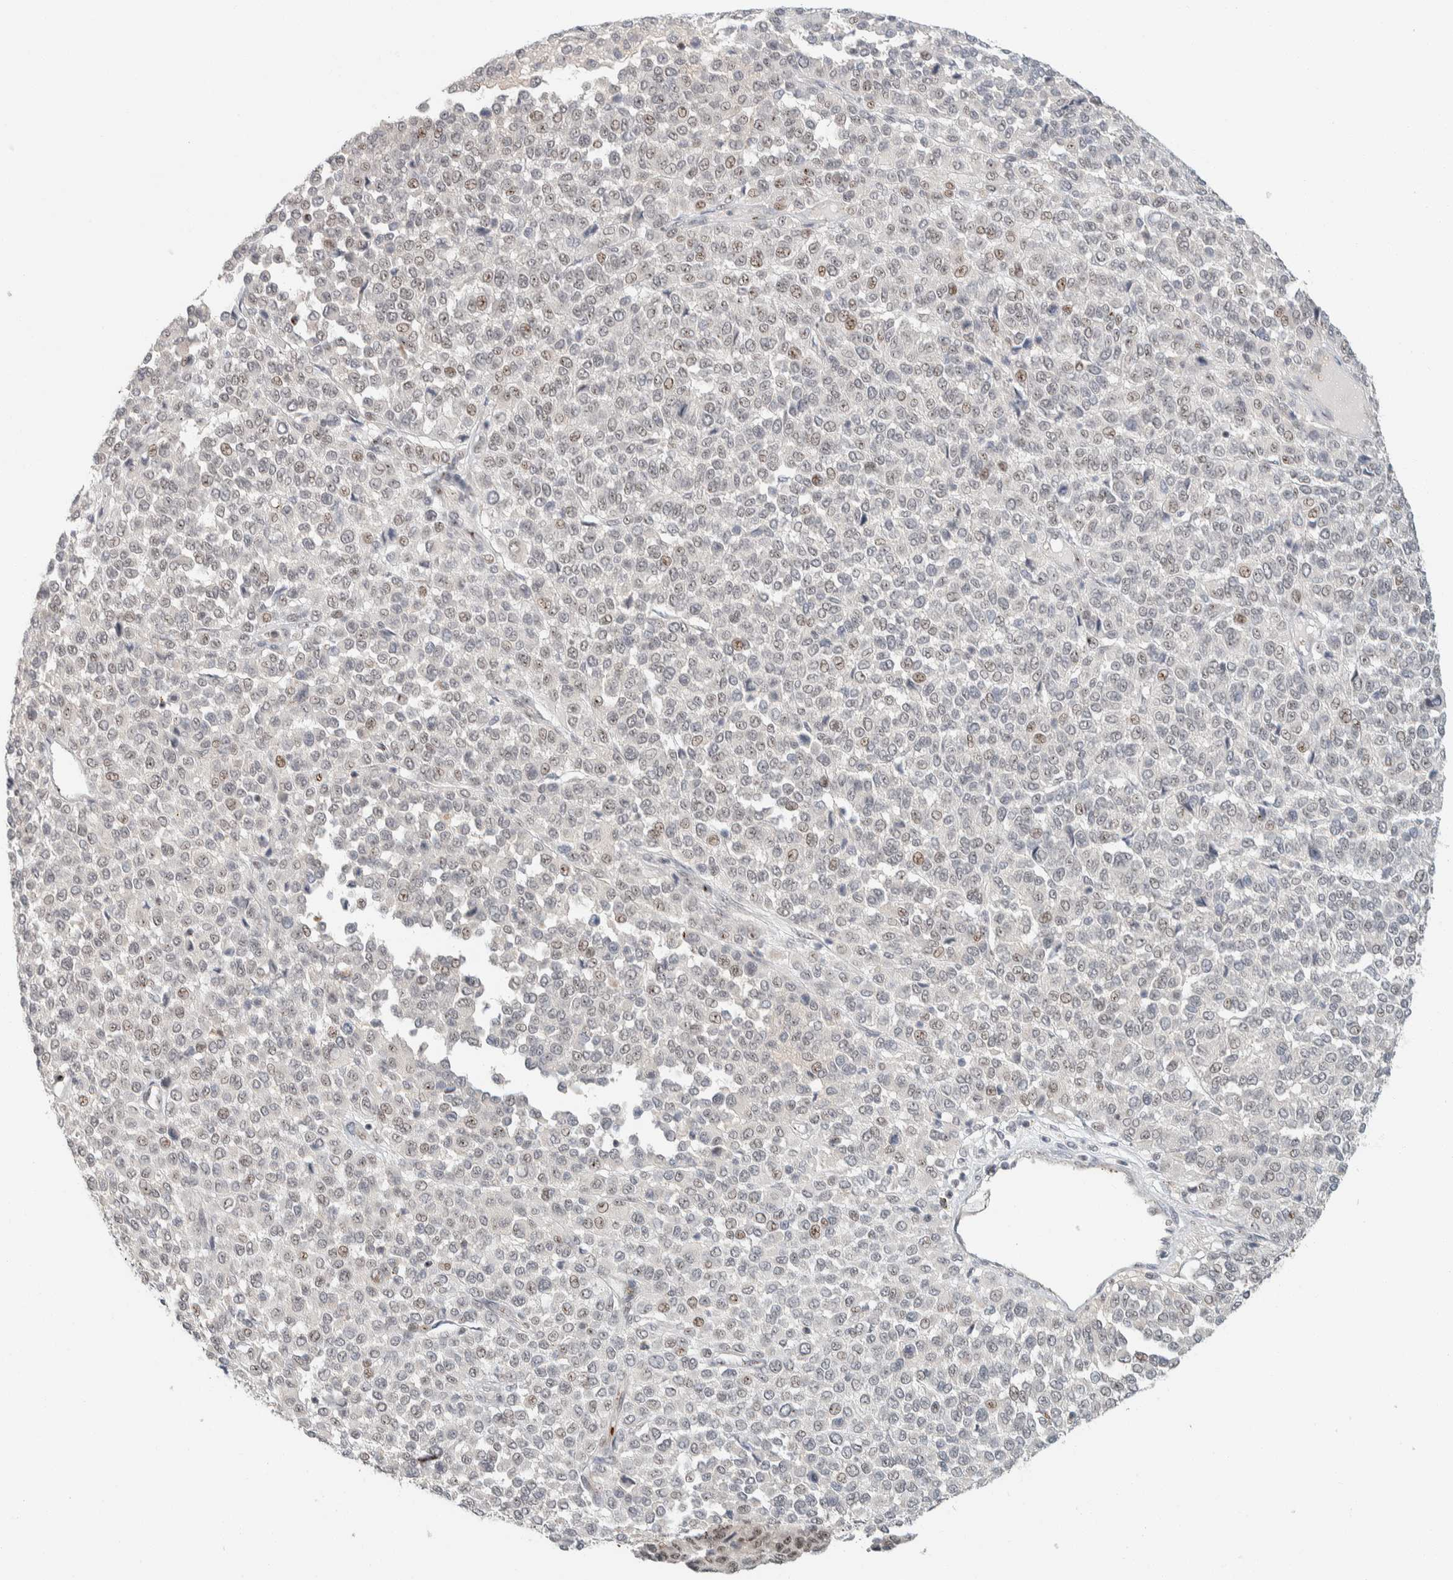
{"staining": {"intensity": "weak", "quantity": "25%-75%", "location": "nuclear"}, "tissue": "melanoma", "cell_type": "Tumor cells", "image_type": "cancer", "snomed": [{"axis": "morphology", "description": "Malignant melanoma, Metastatic site"}, {"axis": "topography", "description": "Pancreas"}], "caption": "An image of human malignant melanoma (metastatic site) stained for a protein exhibits weak nuclear brown staining in tumor cells.", "gene": "ZBTB2", "patient": {"sex": "female", "age": 30}}